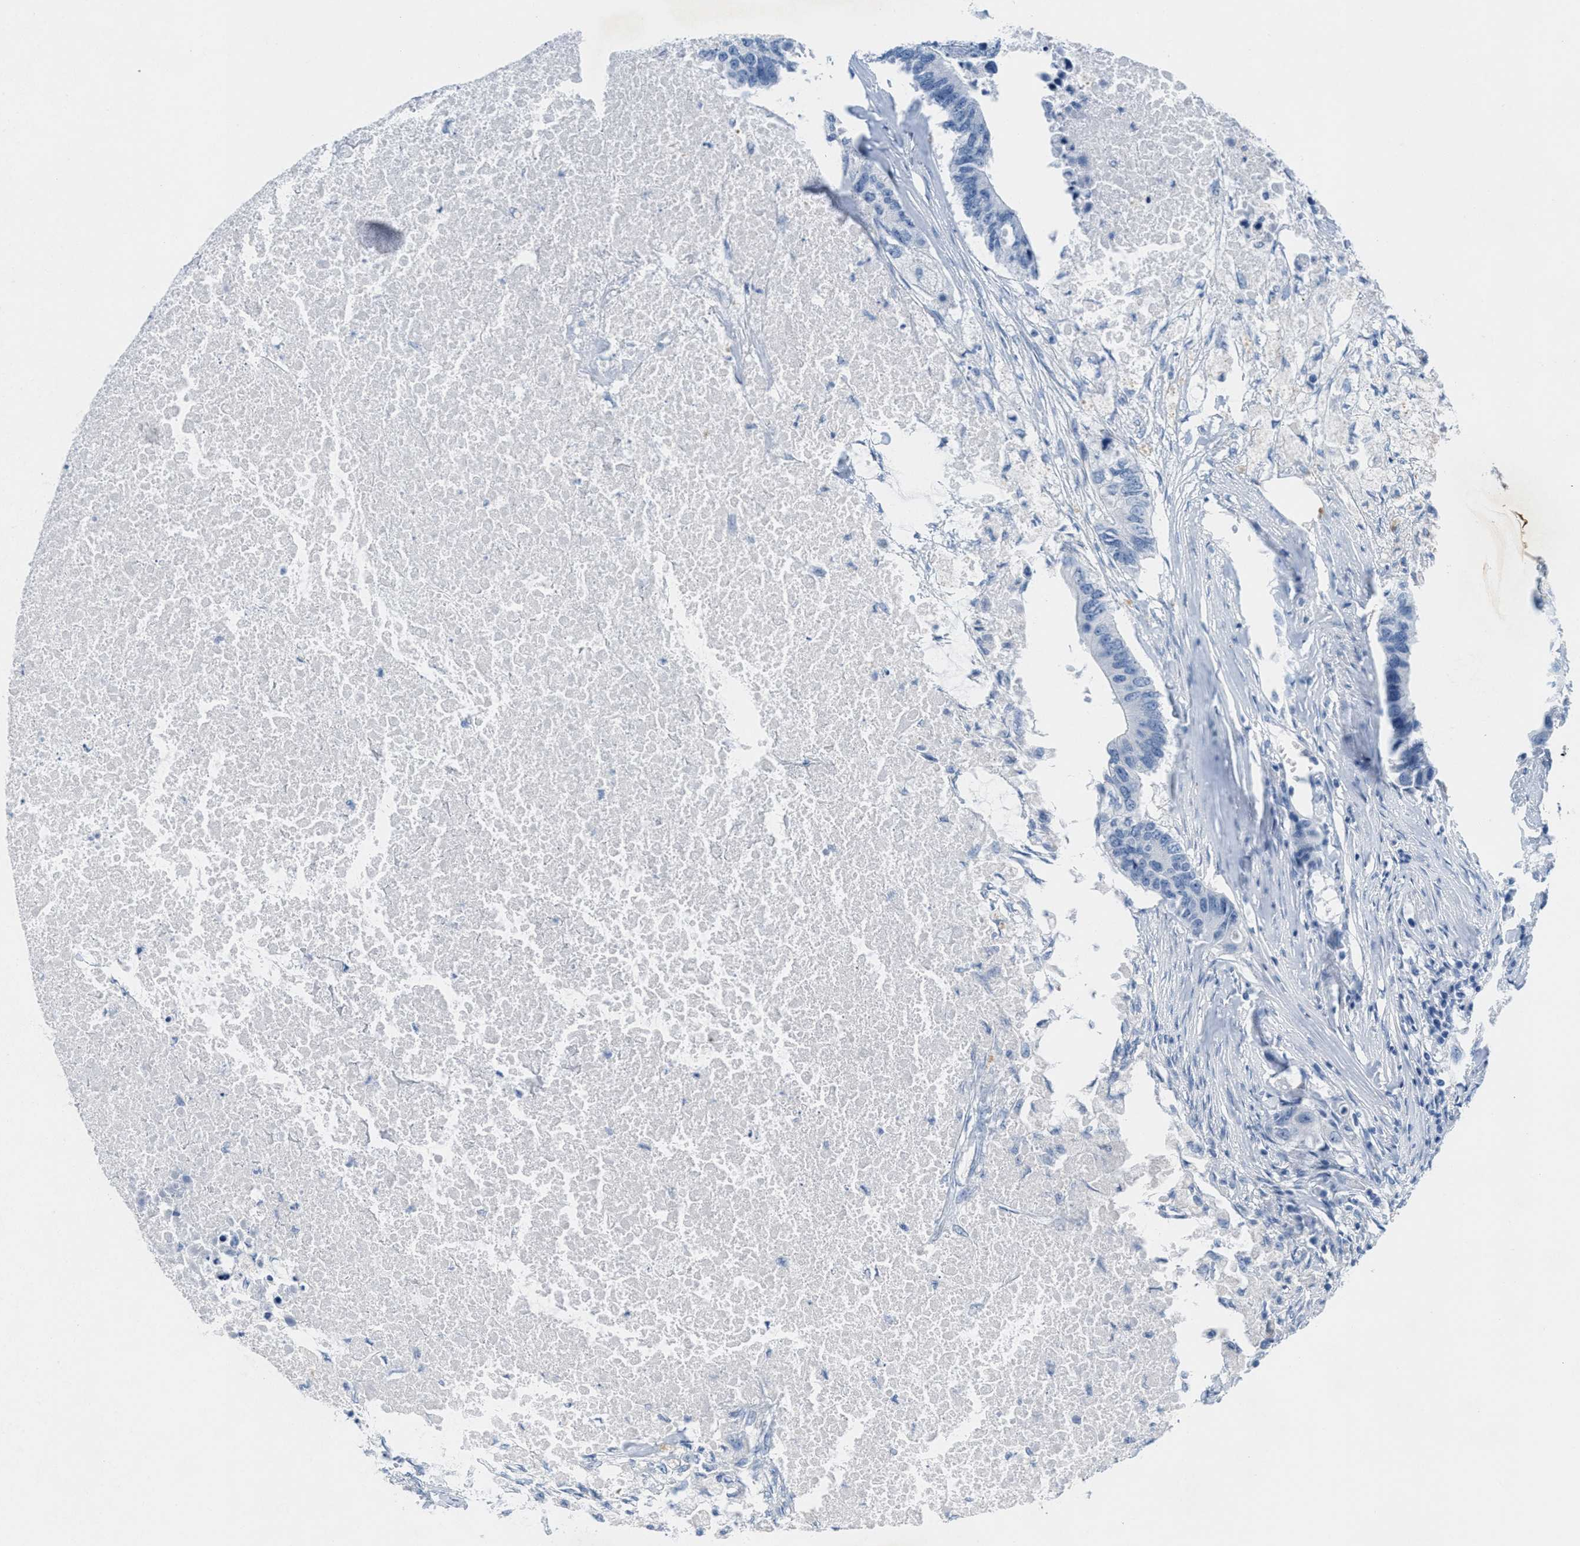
{"staining": {"intensity": "negative", "quantity": "none", "location": "none"}, "tissue": "colorectal cancer", "cell_type": "Tumor cells", "image_type": "cancer", "snomed": [{"axis": "morphology", "description": "Adenocarcinoma, NOS"}, {"axis": "topography", "description": "Colon"}], "caption": "A histopathology image of colorectal cancer stained for a protein displays no brown staining in tumor cells.", "gene": "GPM6A", "patient": {"sex": "male", "age": 71}}